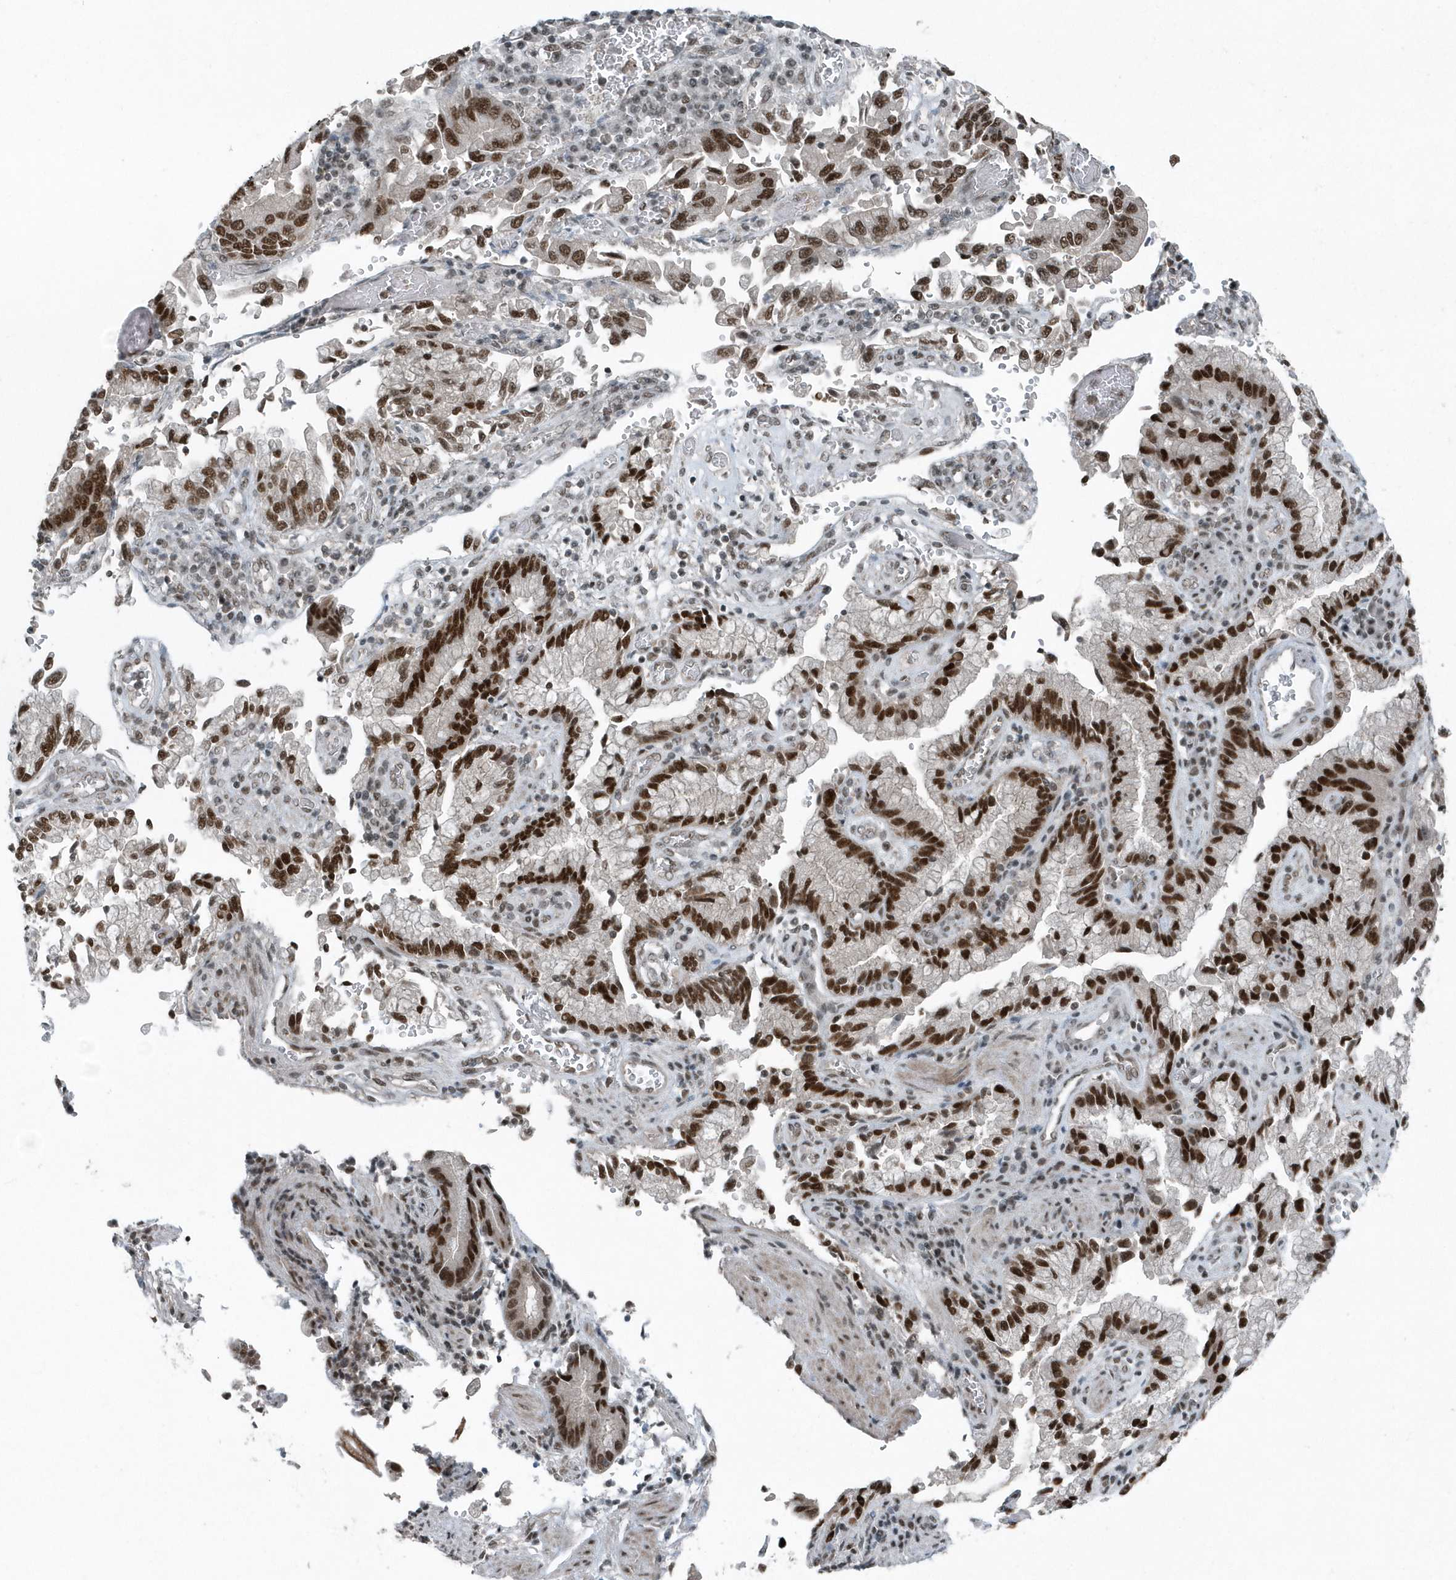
{"staining": {"intensity": "strong", "quantity": ">75%", "location": "nuclear"}, "tissue": "stomach cancer", "cell_type": "Tumor cells", "image_type": "cancer", "snomed": [{"axis": "morphology", "description": "Adenocarcinoma, NOS"}, {"axis": "topography", "description": "Stomach"}], "caption": "Protein staining by immunohistochemistry reveals strong nuclear staining in about >75% of tumor cells in stomach cancer.", "gene": "YTHDC1", "patient": {"sex": "male", "age": 62}}